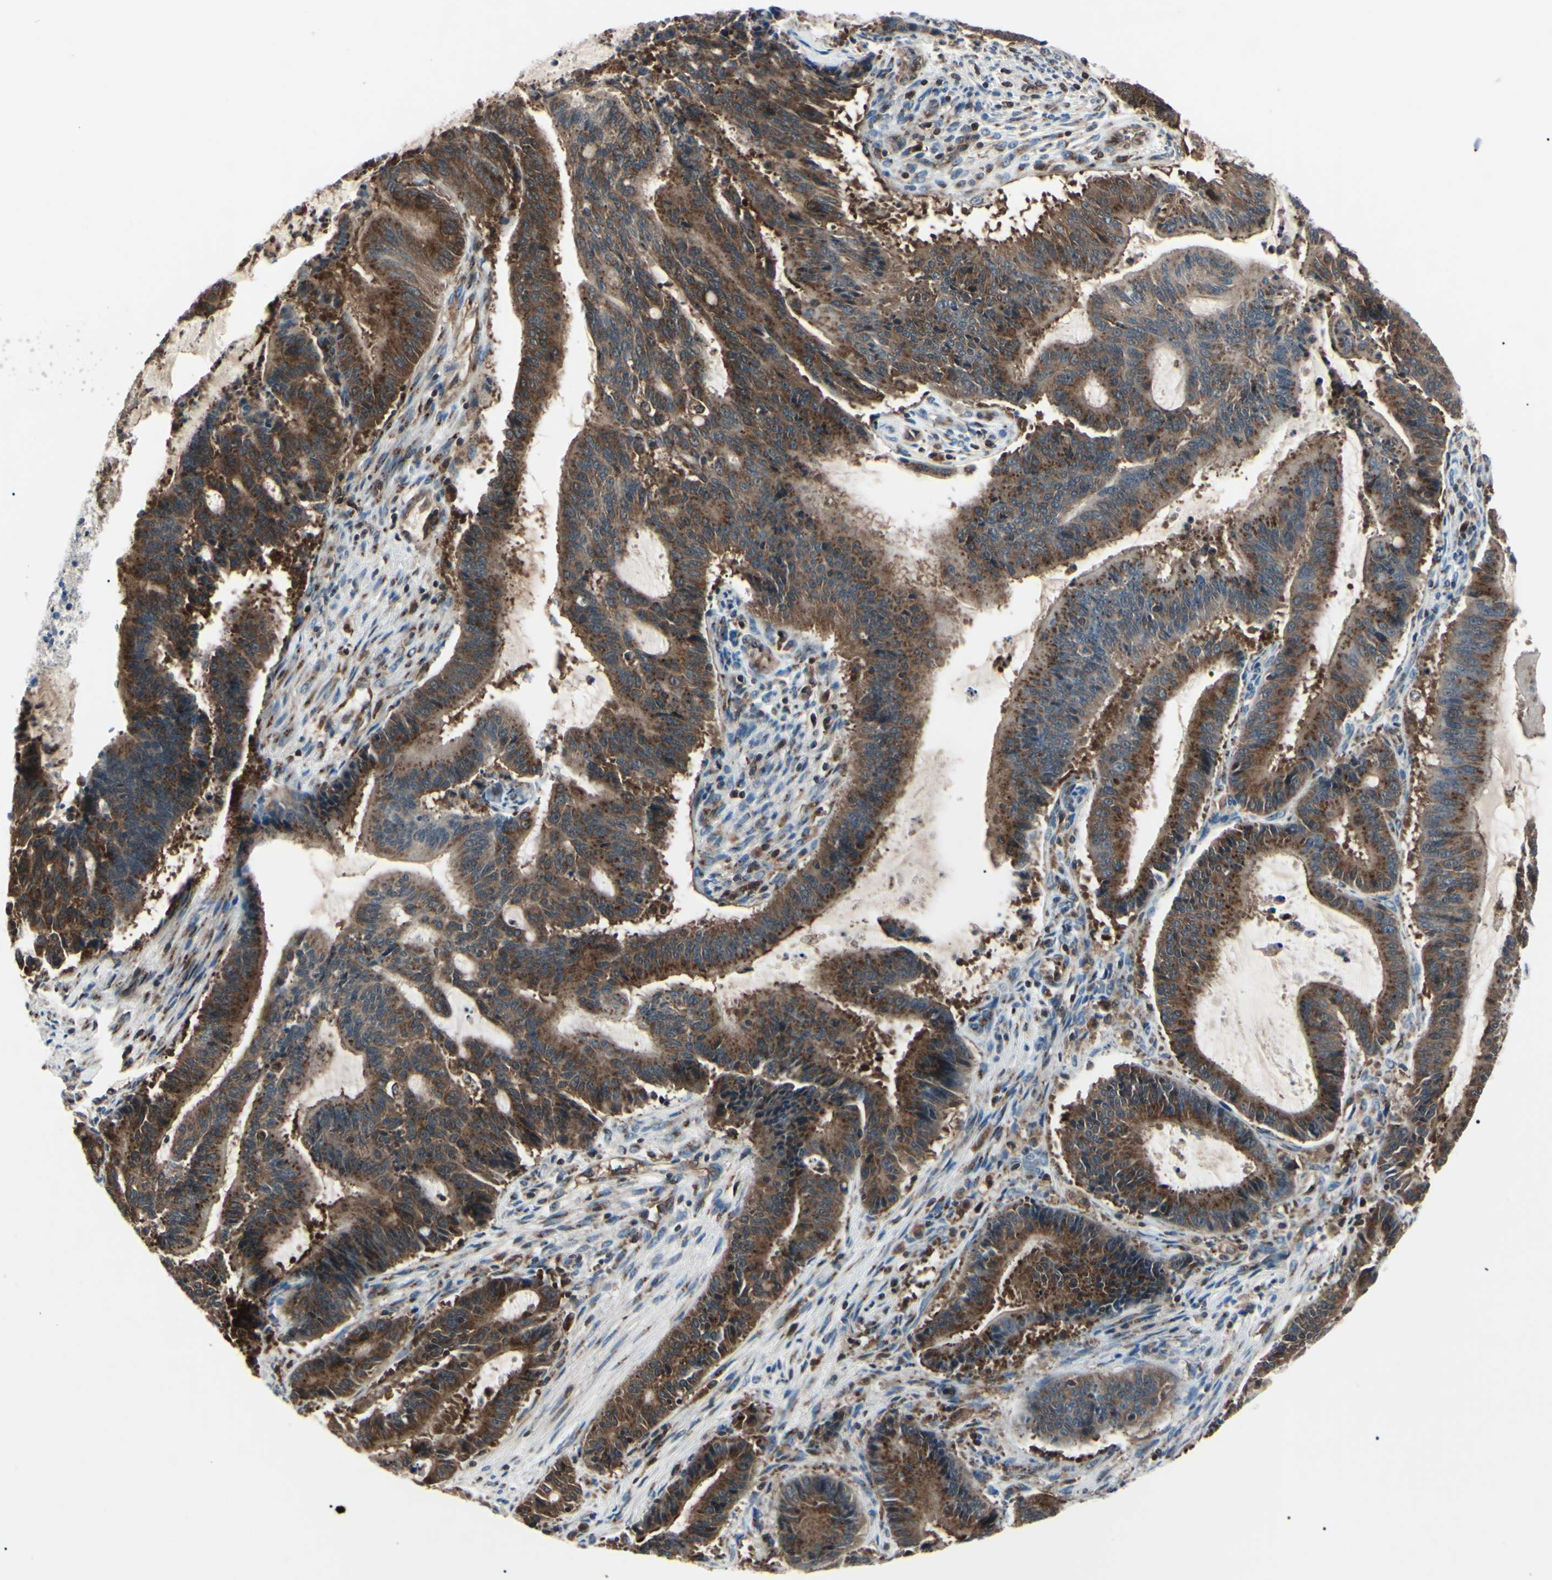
{"staining": {"intensity": "strong", "quantity": ">75%", "location": "cytoplasmic/membranous"}, "tissue": "liver cancer", "cell_type": "Tumor cells", "image_type": "cancer", "snomed": [{"axis": "morphology", "description": "Cholangiocarcinoma"}, {"axis": "topography", "description": "Liver"}], "caption": "A high amount of strong cytoplasmic/membranous positivity is appreciated in approximately >75% of tumor cells in liver cancer (cholangiocarcinoma) tissue.", "gene": "MAPRE1", "patient": {"sex": "female", "age": 73}}